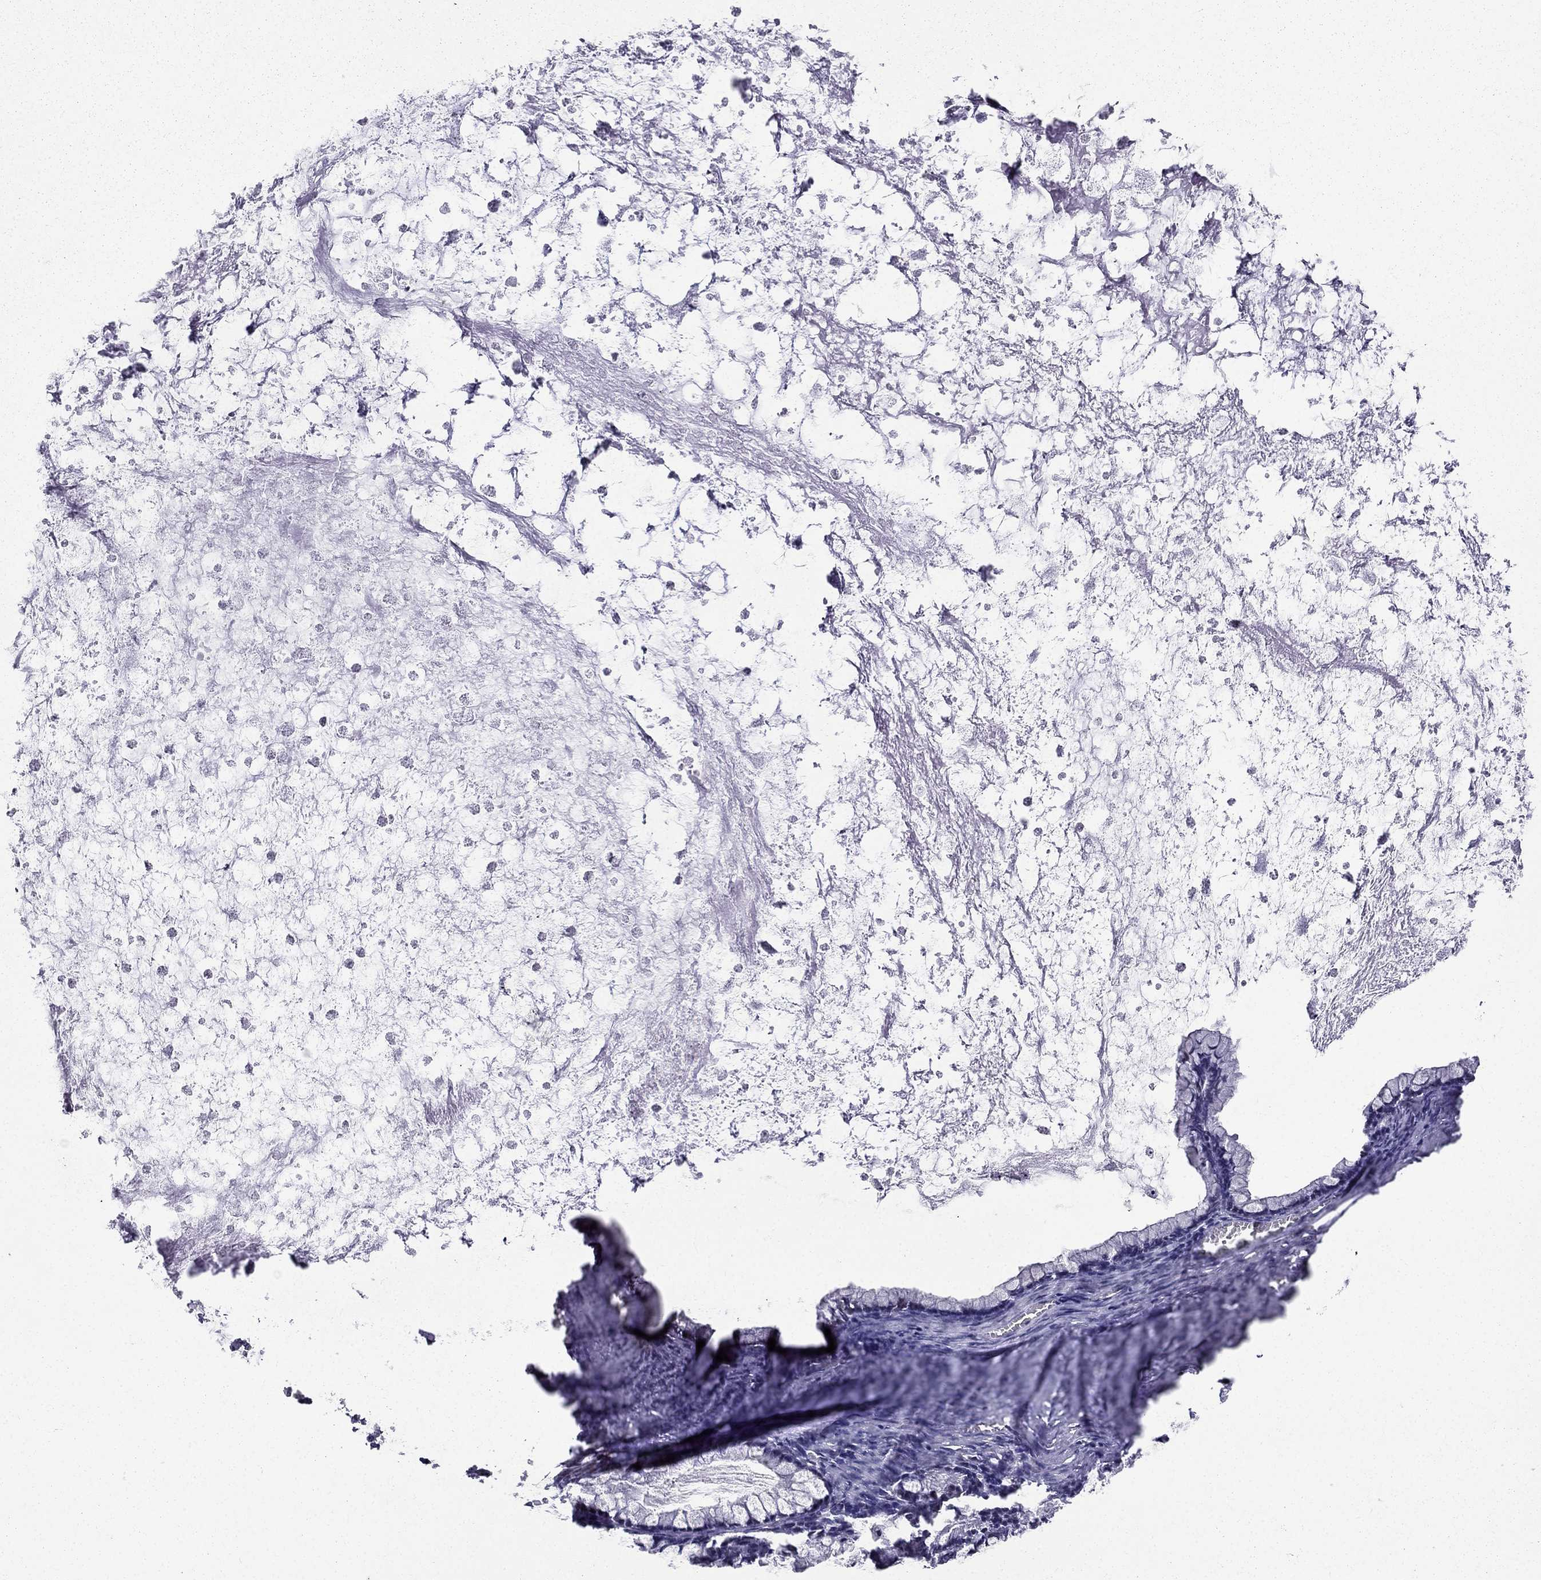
{"staining": {"intensity": "moderate", "quantity": "25%-75%", "location": "nuclear"}, "tissue": "ovarian cancer", "cell_type": "Tumor cells", "image_type": "cancer", "snomed": [{"axis": "morphology", "description": "Cystadenocarcinoma, mucinous, NOS"}, {"axis": "topography", "description": "Ovary"}], "caption": "Immunohistochemical staining of ovarian cancer displays medium levels of moderate nuclear protein expression in about 25%-75% of tumor cells.", "gene": "ZNF420", "patient": {"sex": "female", "age": 67}}